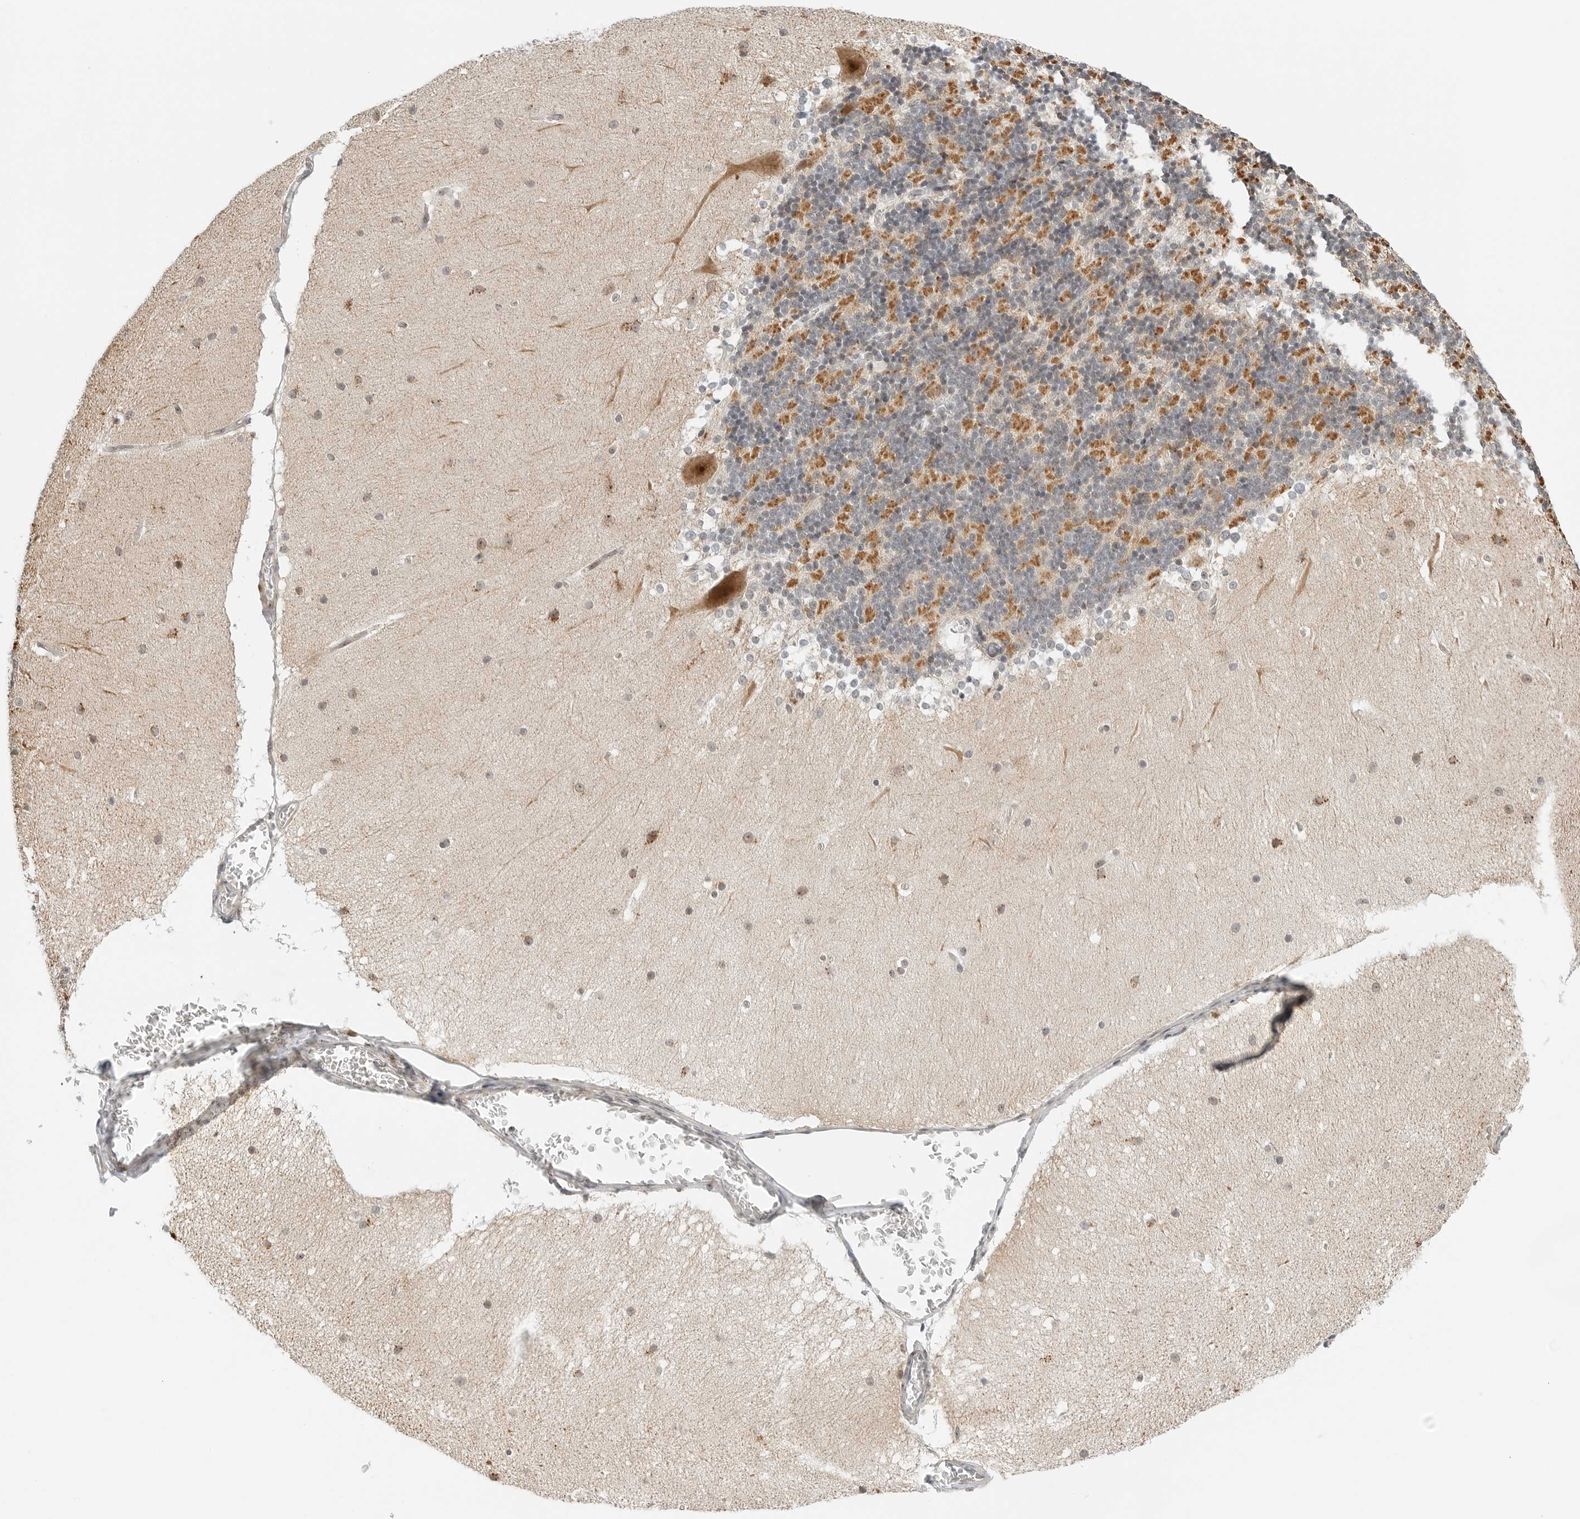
{"staining": {"intensity": "moderate", "quantity": "<25%", "location": "cytoplasmic/membranous"}, "tissue": "cerebellum", "cell_type": "Cells in granular layer", "image_type": "normal", "snomed": [{"axis": "morphology", "description": "Normal tissue, NOS"}, {"axis": "topography", "description": "Cerebellum"}], "caption": "A brown stain labels moderate cytoplasmic/membranous positivity of a protein in cells in granular layer of benign cerebellum.", "gene": "RIMKLA", "patient": {"sex": "female", "age": 19}}